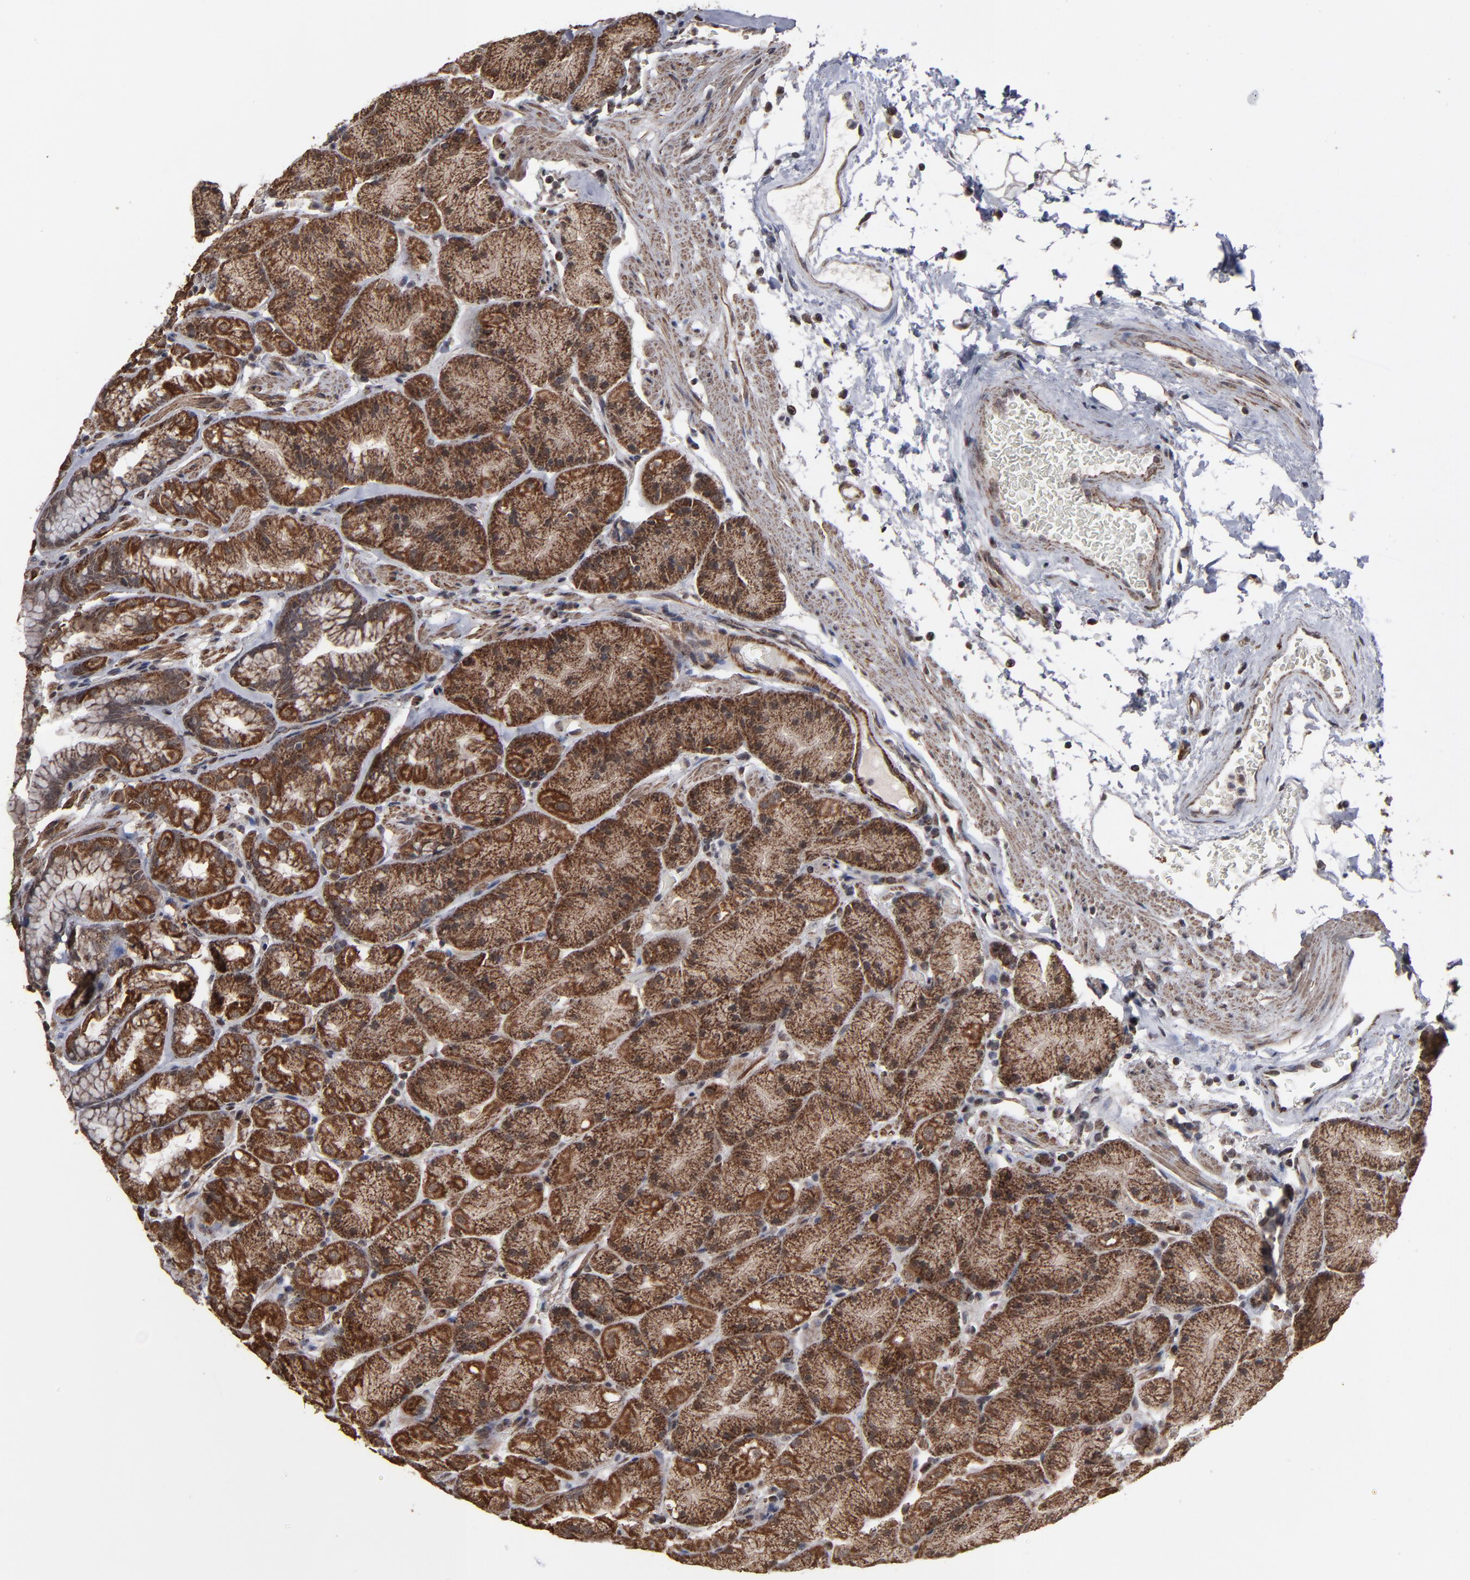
{"staining": {"intensity": "strong", "quantity": ">75%", "location": "cytoplasmic/membranous"}, "tissue": "stomach", "cell_type": "Glandular cells", "image_type": "normal", "snomed": [{"axis": "morphology", "description": "Normal tissue, NOS"}, {"axis": "topography", "description": "Stomach, upper"}, {"axis": "topography", "description": "Stomach"}], "caption": "Protein analysis of normal stomach shows strong cytoplasmic/membranous staining in about >75% of glandular cells.", "gene": "BNIP3", "patient": {"sex": "male", "age": 76}}